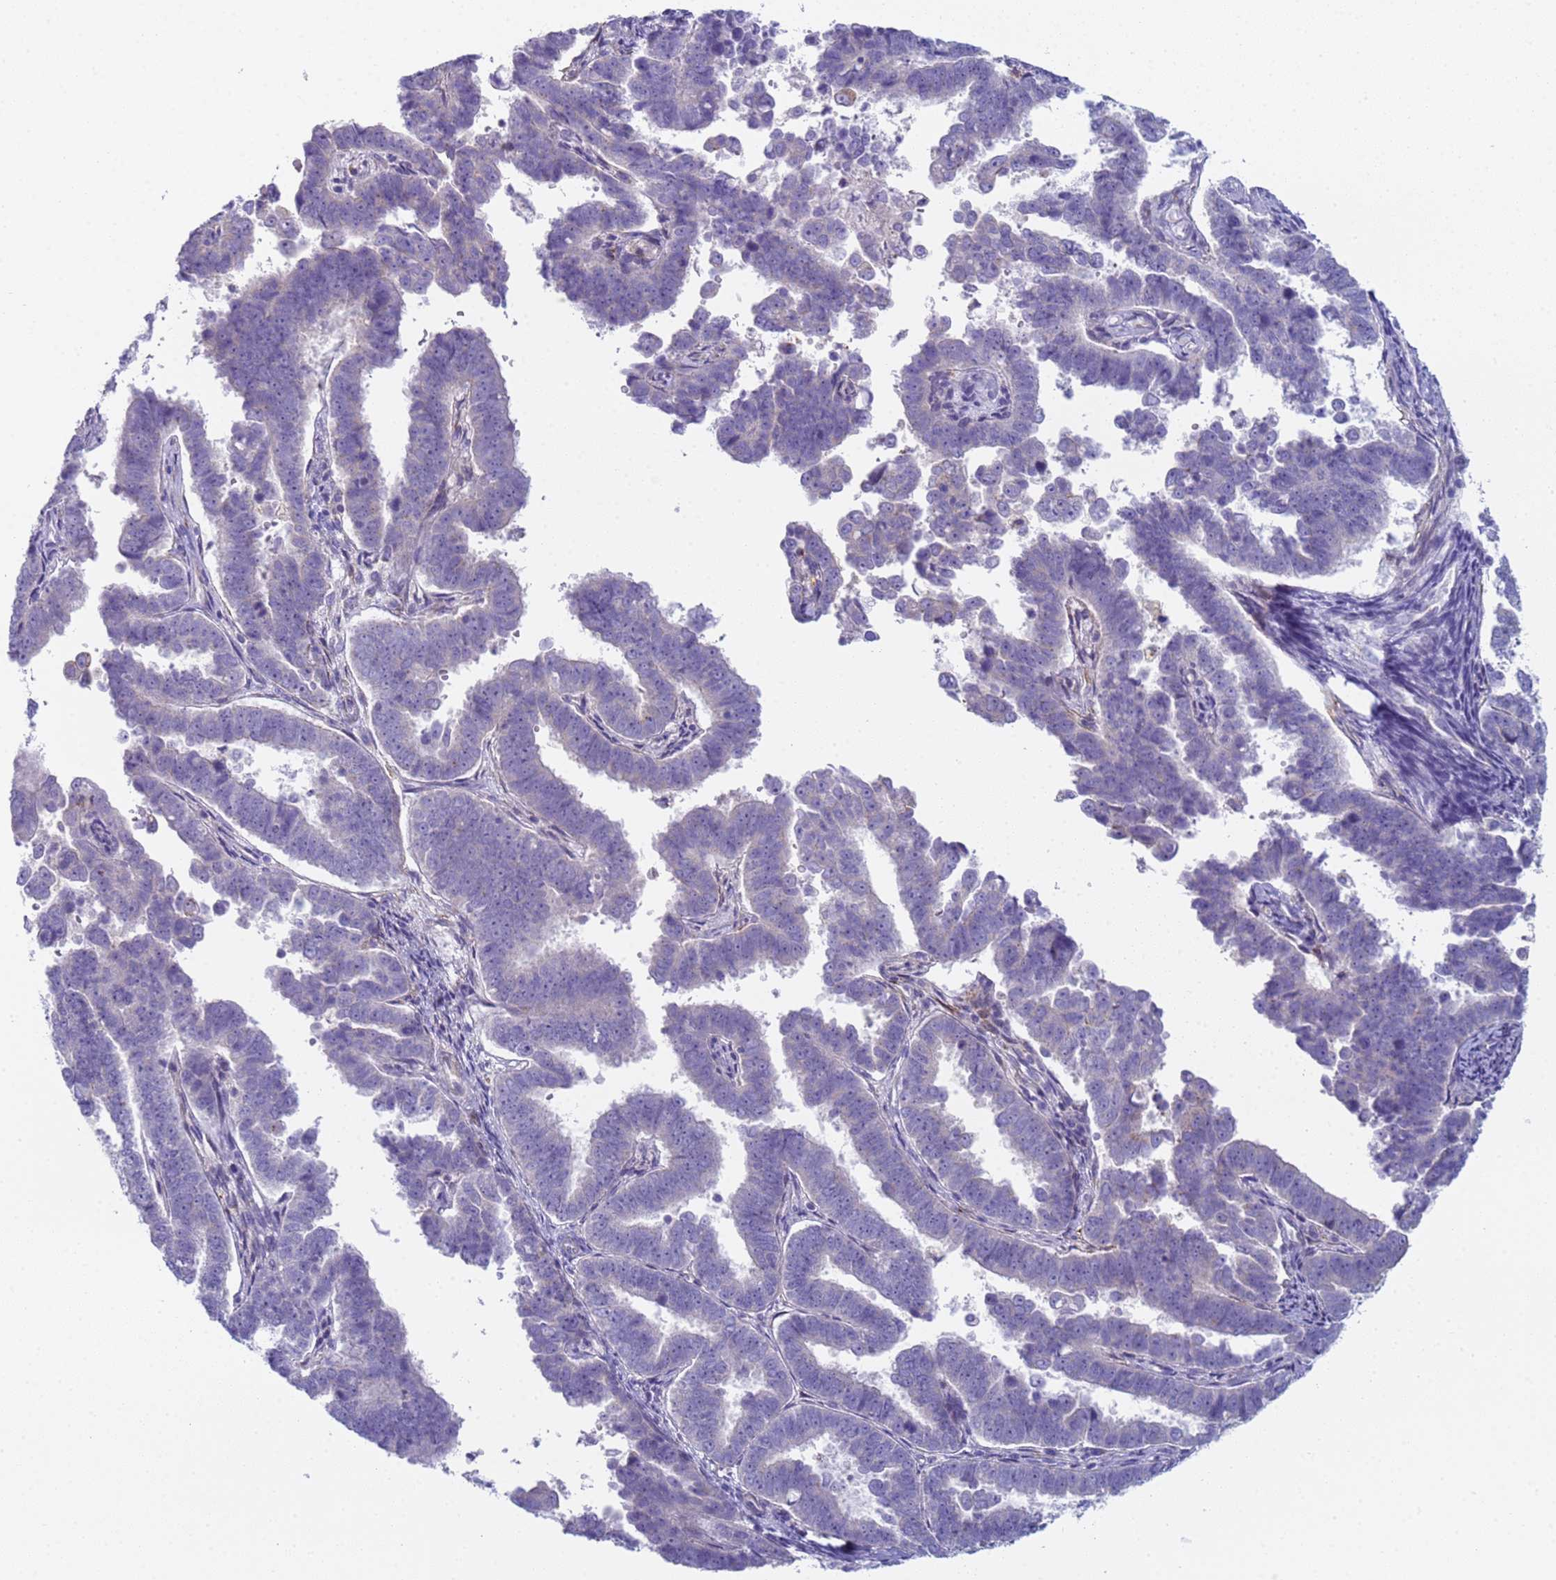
{"staining": {"intensity": "negative", "quantity": "none", "location": "none"}, "tissue": "endometrial cancer", "cell_type": "Tumor cells", "image_type": "cancer", "snomed": [{"axis": "morphology", "description": "Adenocarcinoma, NOS"}, {"axis": "topography", "description": "Endometrium"}], "caption": "A photomicrograph of endometrial cancer (adenocarcinoma) stained for a protein reveals no brown staining in tumor cells.", "gene": "CR1", "patient": {"sex": "female", "age": 75}}